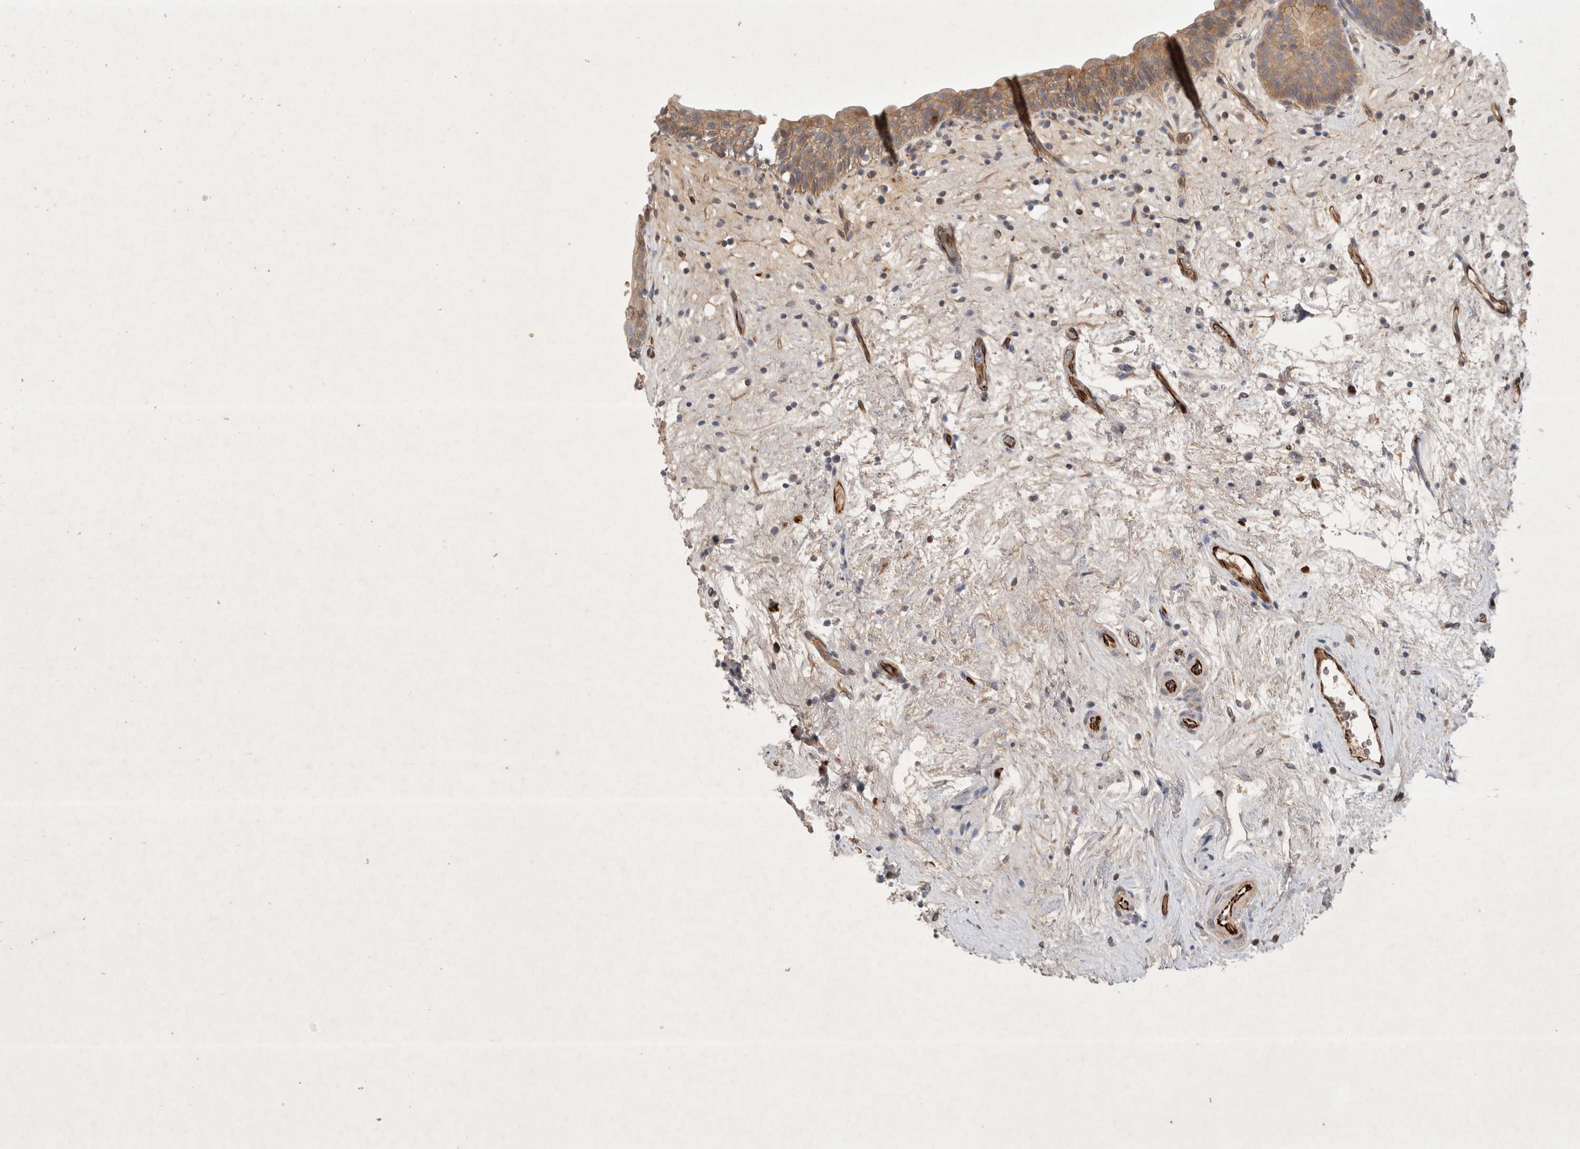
{"staining": {"intensity": "moderate", "quantity": ">75%", "location": "cytoplasmic/membranous"}, "tissue": "urinary bladder", "cell_type": "Urothelial cells", "image_type": "normal", "snomed": [{"axis": "morphology", "description": "Normal tissue, NOS"}, {"axis": "topography", "description": "Urinary bladder"}], "caption": "Urinary bladder stained with DAB (3,3'-diaminobenzidine) IHC reveals medium levels of moderate cytoplasmic/membranous expression in approximately >75% of urothelial cells. The staining is performed using DAB (3,3'-diaminobenzidine) brown chromogen to label protein expression. The nuclei are counter-stained blue using hematoxylin.", "gene": "NMU", "patient": {"sex": "male", "age": 83}}